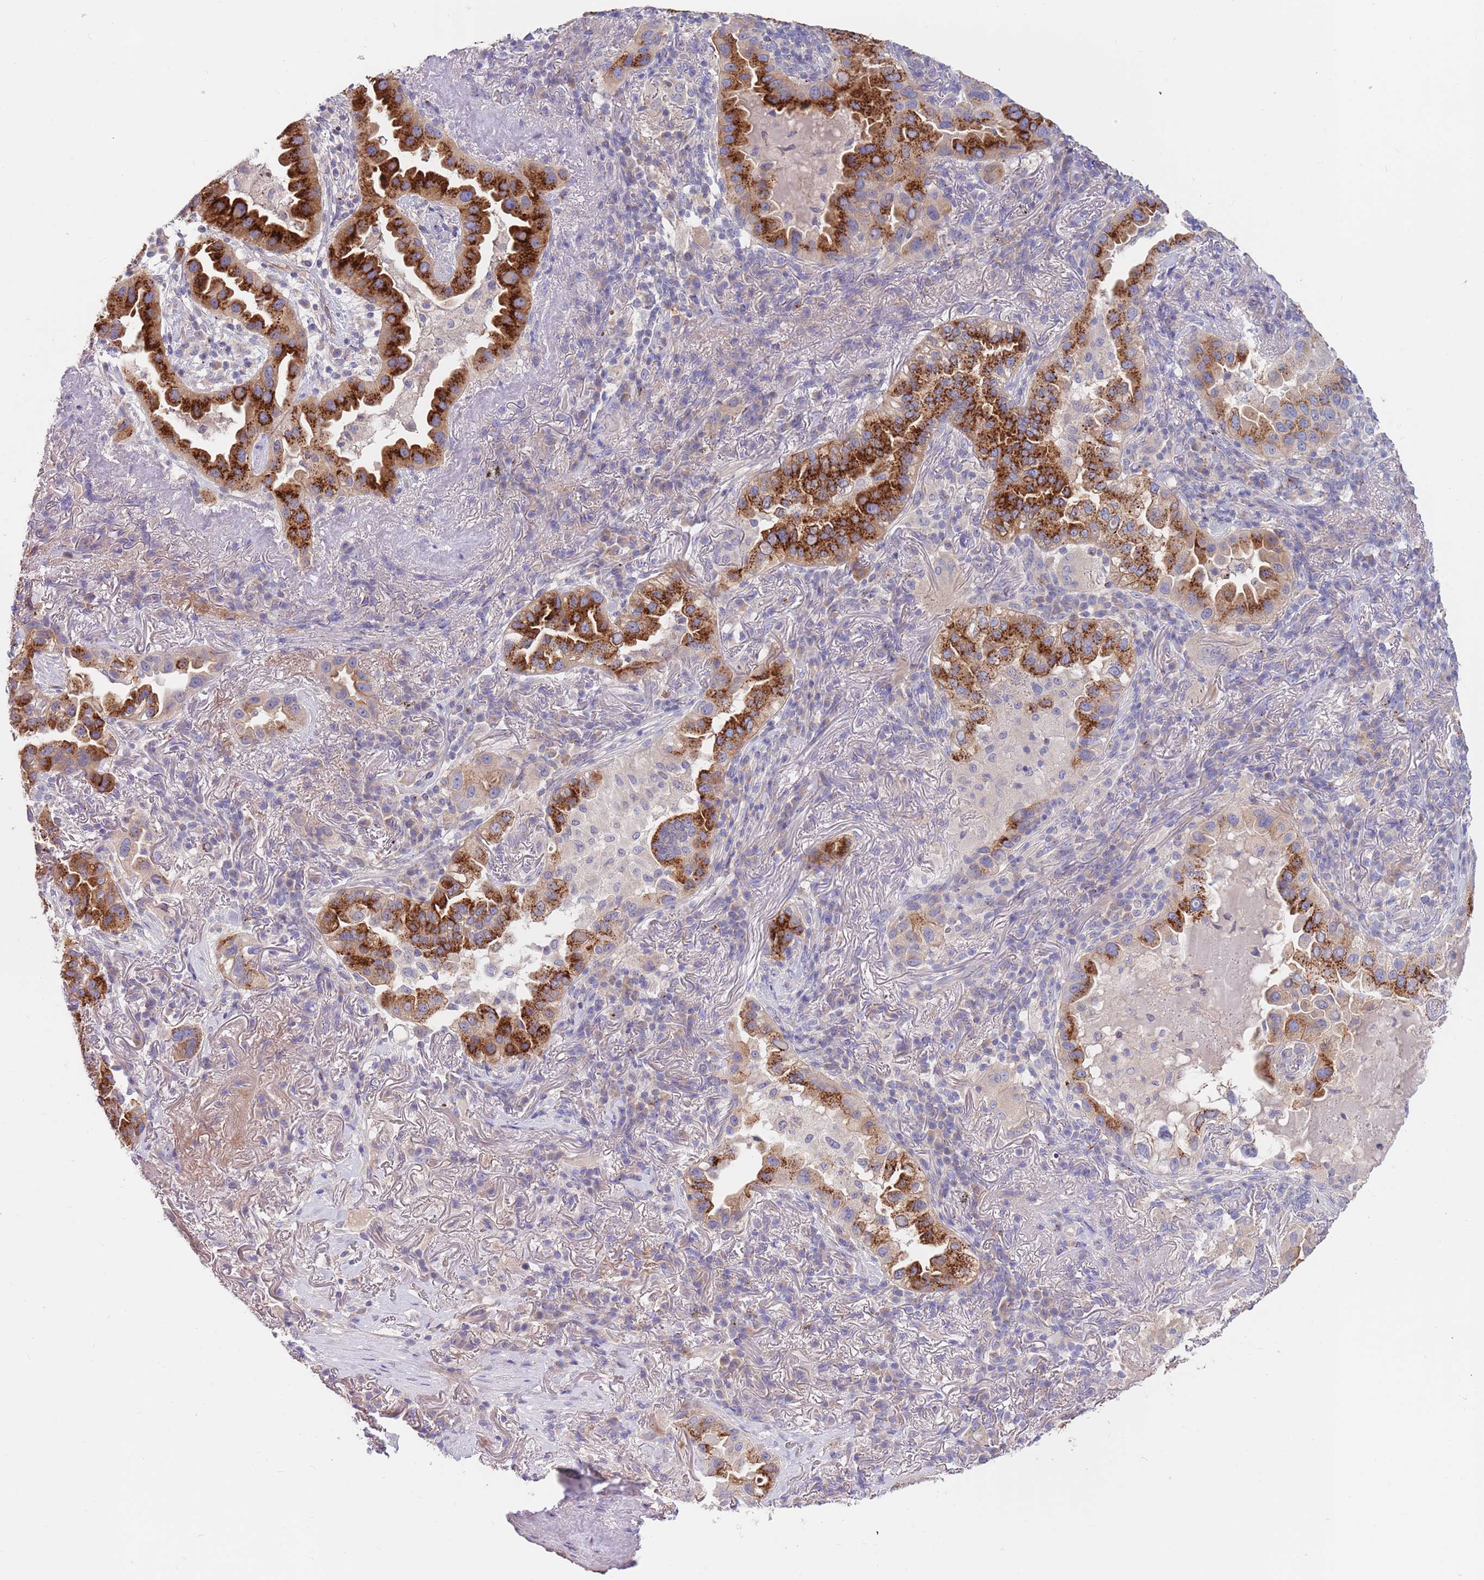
{"staining": {"intensity": "strong", "quantity": ">75%", "location": "cytoplasmic/membranous"}, "tissue": "lung cancer", "cell_type": "Tumor cells", "image_type": "cancer", "snomed": [{"axis": "morphology", "description": "Adenocarcinoma, NOS"}, {"axis": "topography", "description": "Lung"}], "caption": "Human adenocarcinoma (lung) stained with a brown dye displays strong cytoplasmic/membranous positive positivity in approximately >75% of tumor cells.", "gene": "BORCS5", "patient": {"sex": "female", "age": 69}}